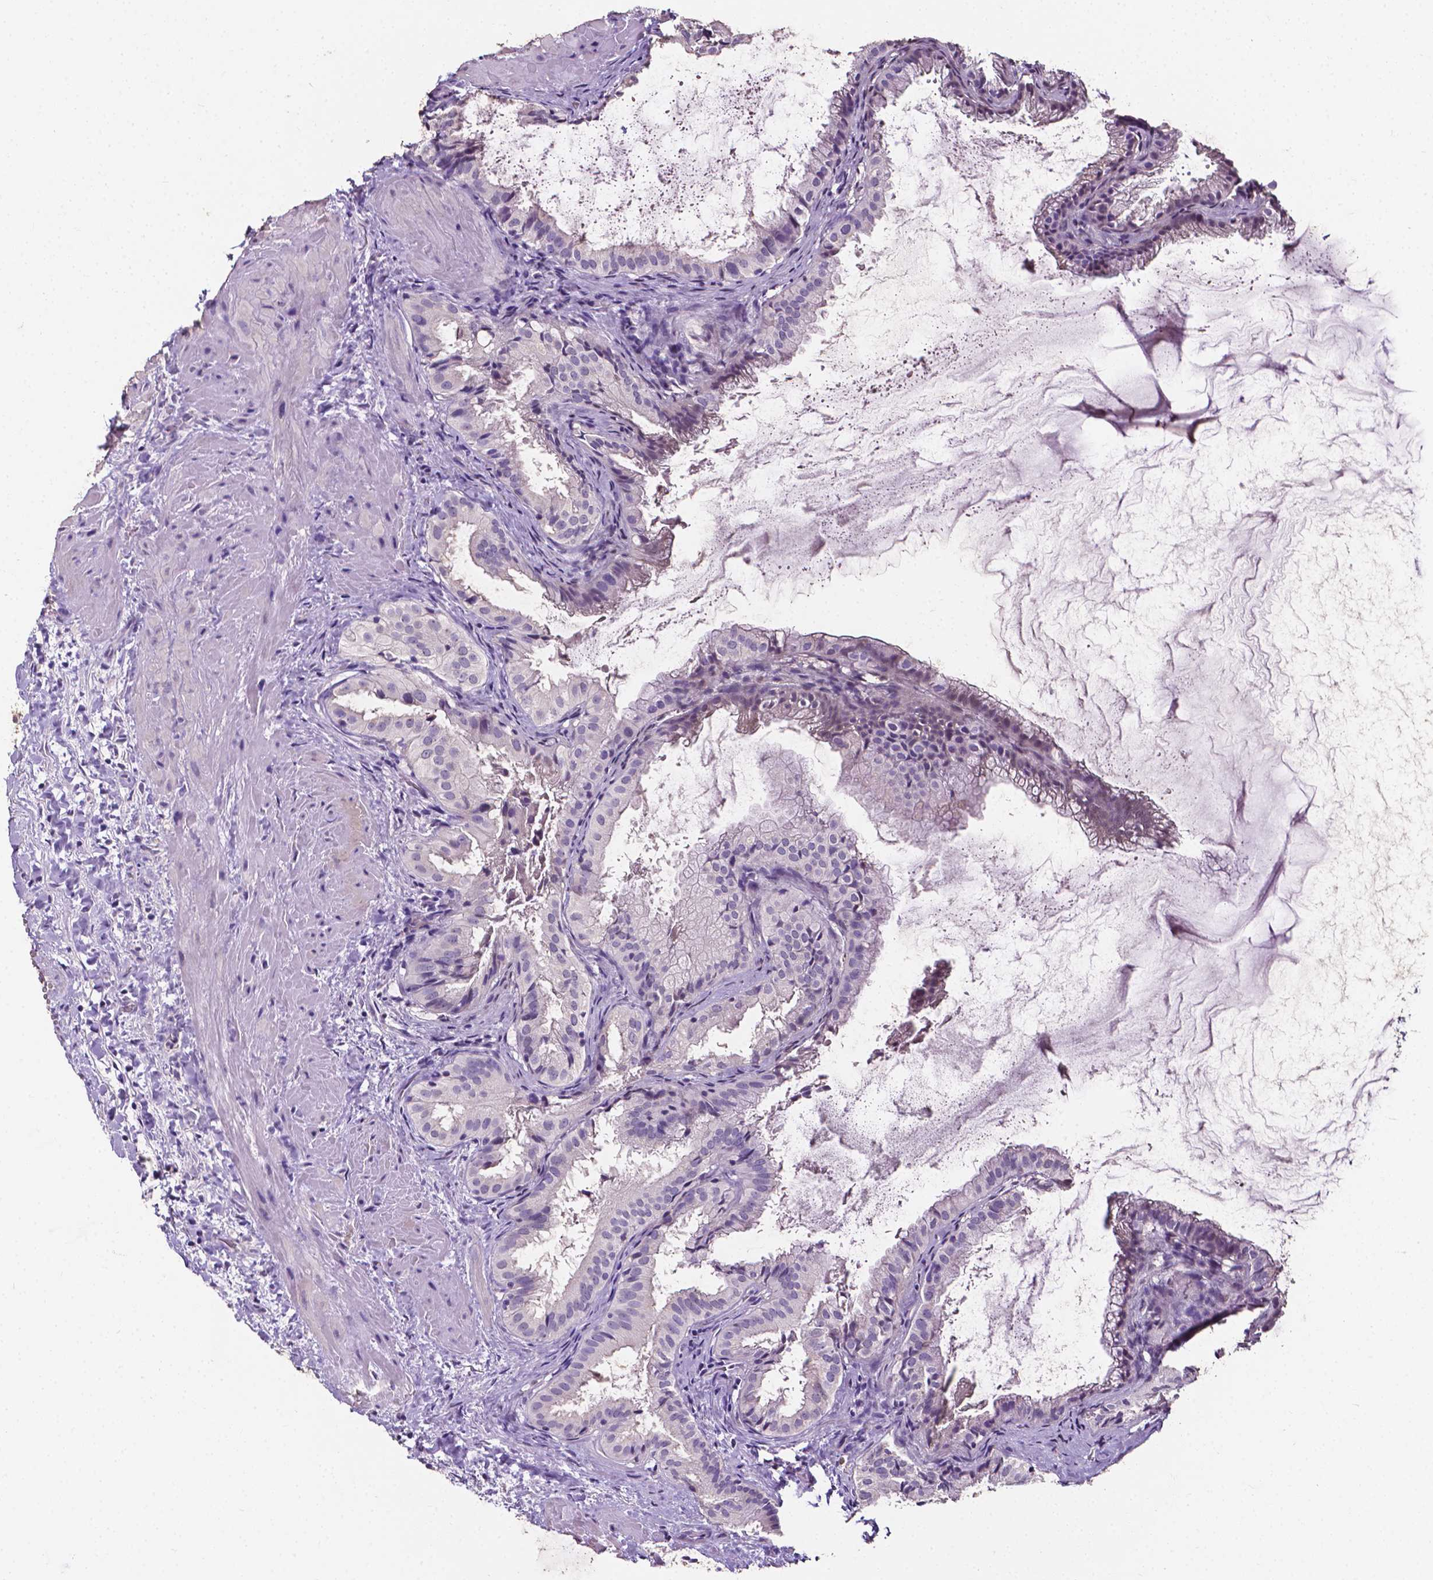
{"staining": {"intensity": "negative", "quantity": "none", "location": "none"}, "tissue": "gallbladder", "cell_type": "Glandular cells", "image_type": "normal", "snomed": [{"axis": "morphology", "description": "Normal tissue, NOS"}, {"axis": "topography", "description": "Gallbladder"}], "caption": "Immunohistochemistry of benign human gallbladder displays no positivity in glandular cells.", "gene": "PSAT1", "patient": {"sex": "male", "age": 70}}